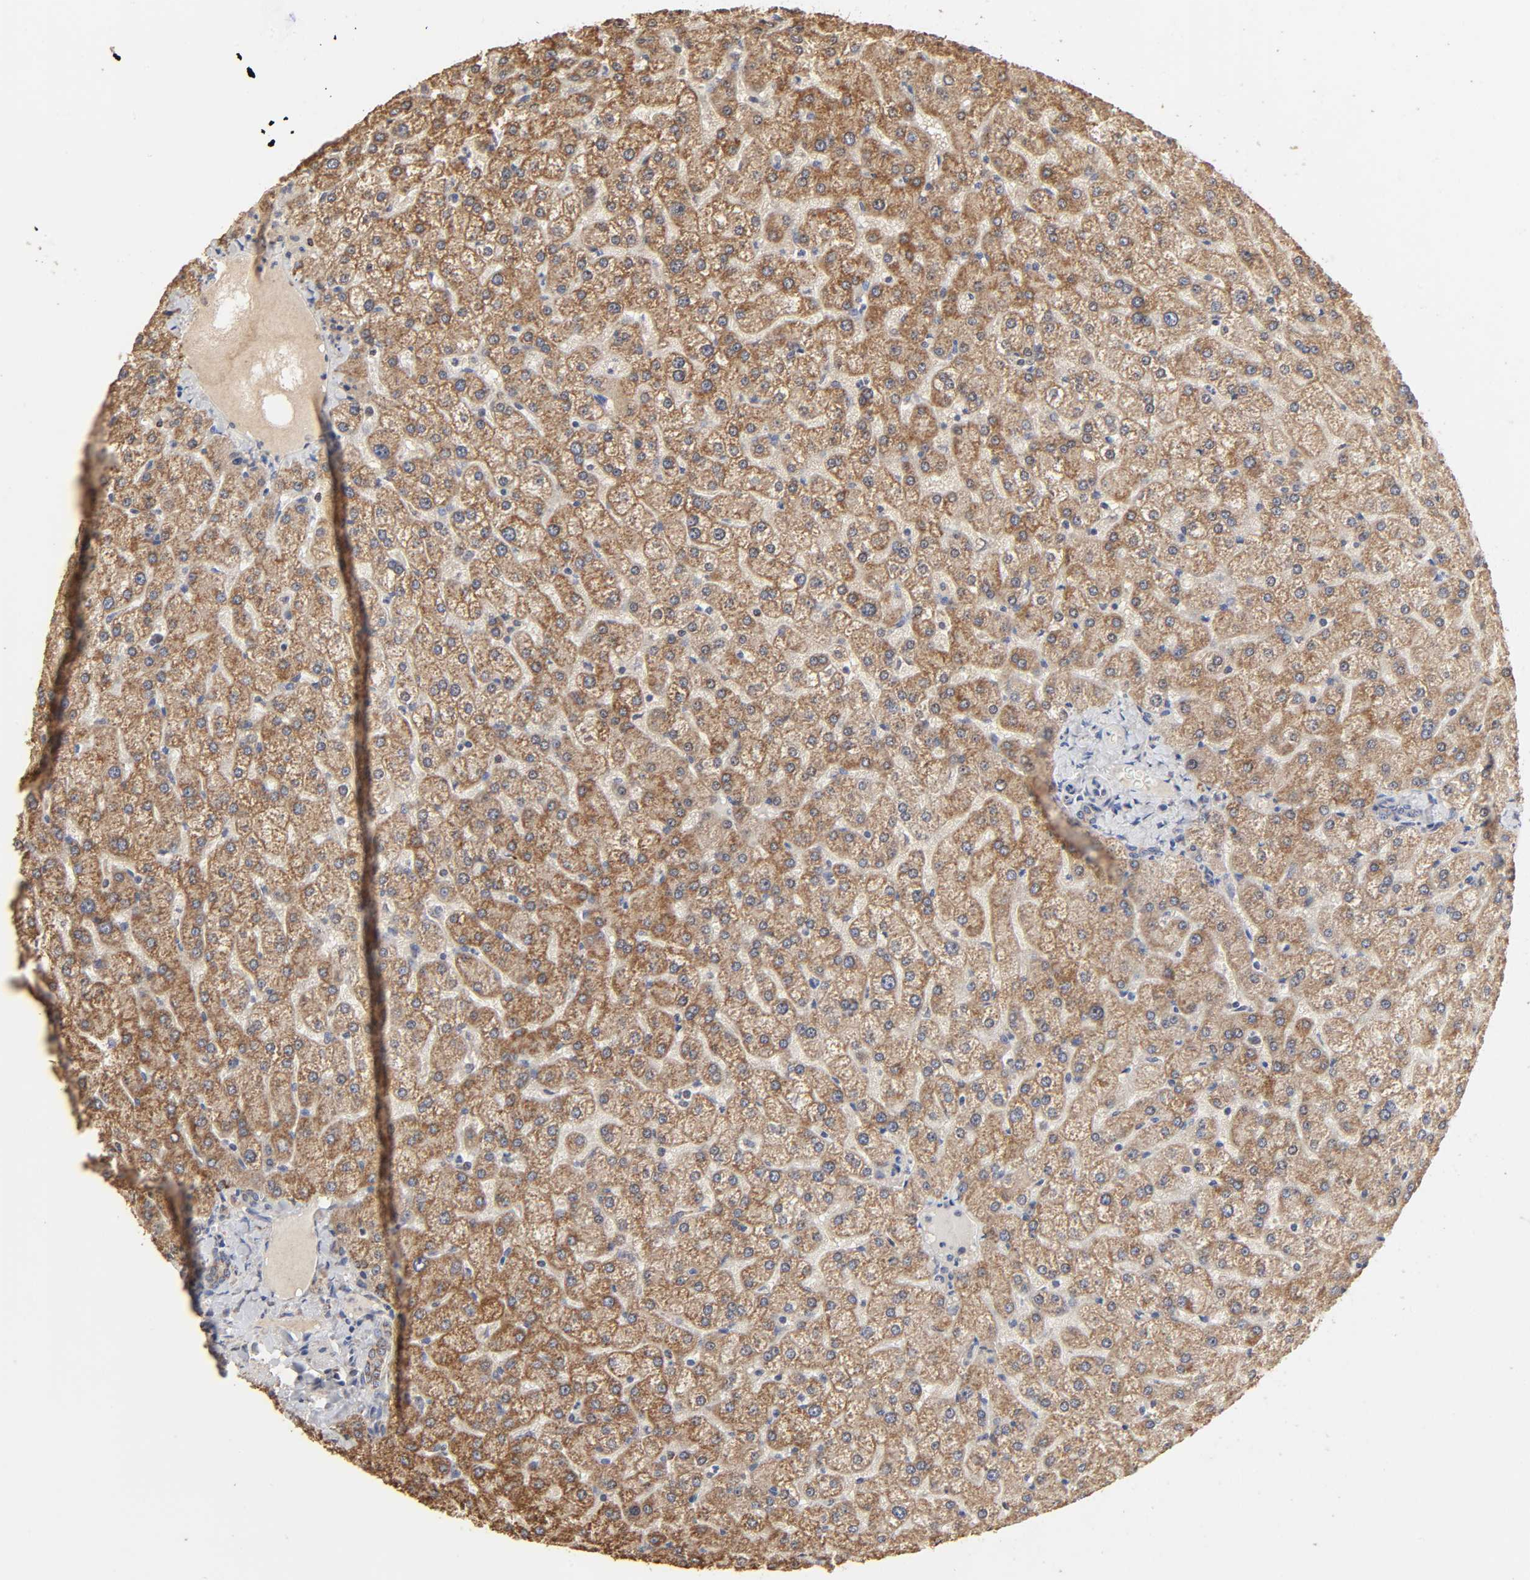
{"staining": {"intensity": "moderate", "quantity": ">75%", "location": "cytoplasmic/membranous"}, "tissue": "liver", "cell_type": "Cholangiocytes", "image_type": "normal", "snomed": [{"axis": "morphology", "description": "Normal tissue, NOS"}, {"axis": "topography", "description": "Liver"}], "caption": "An image showing moderate cytoplasmic/membranous expression in approximately >75% of cholangiocytes in normal liver, as visualized by brown immunohistochemical staining.", "gene": "CYCS", "patient": {"sex": "female", "age": 32}}